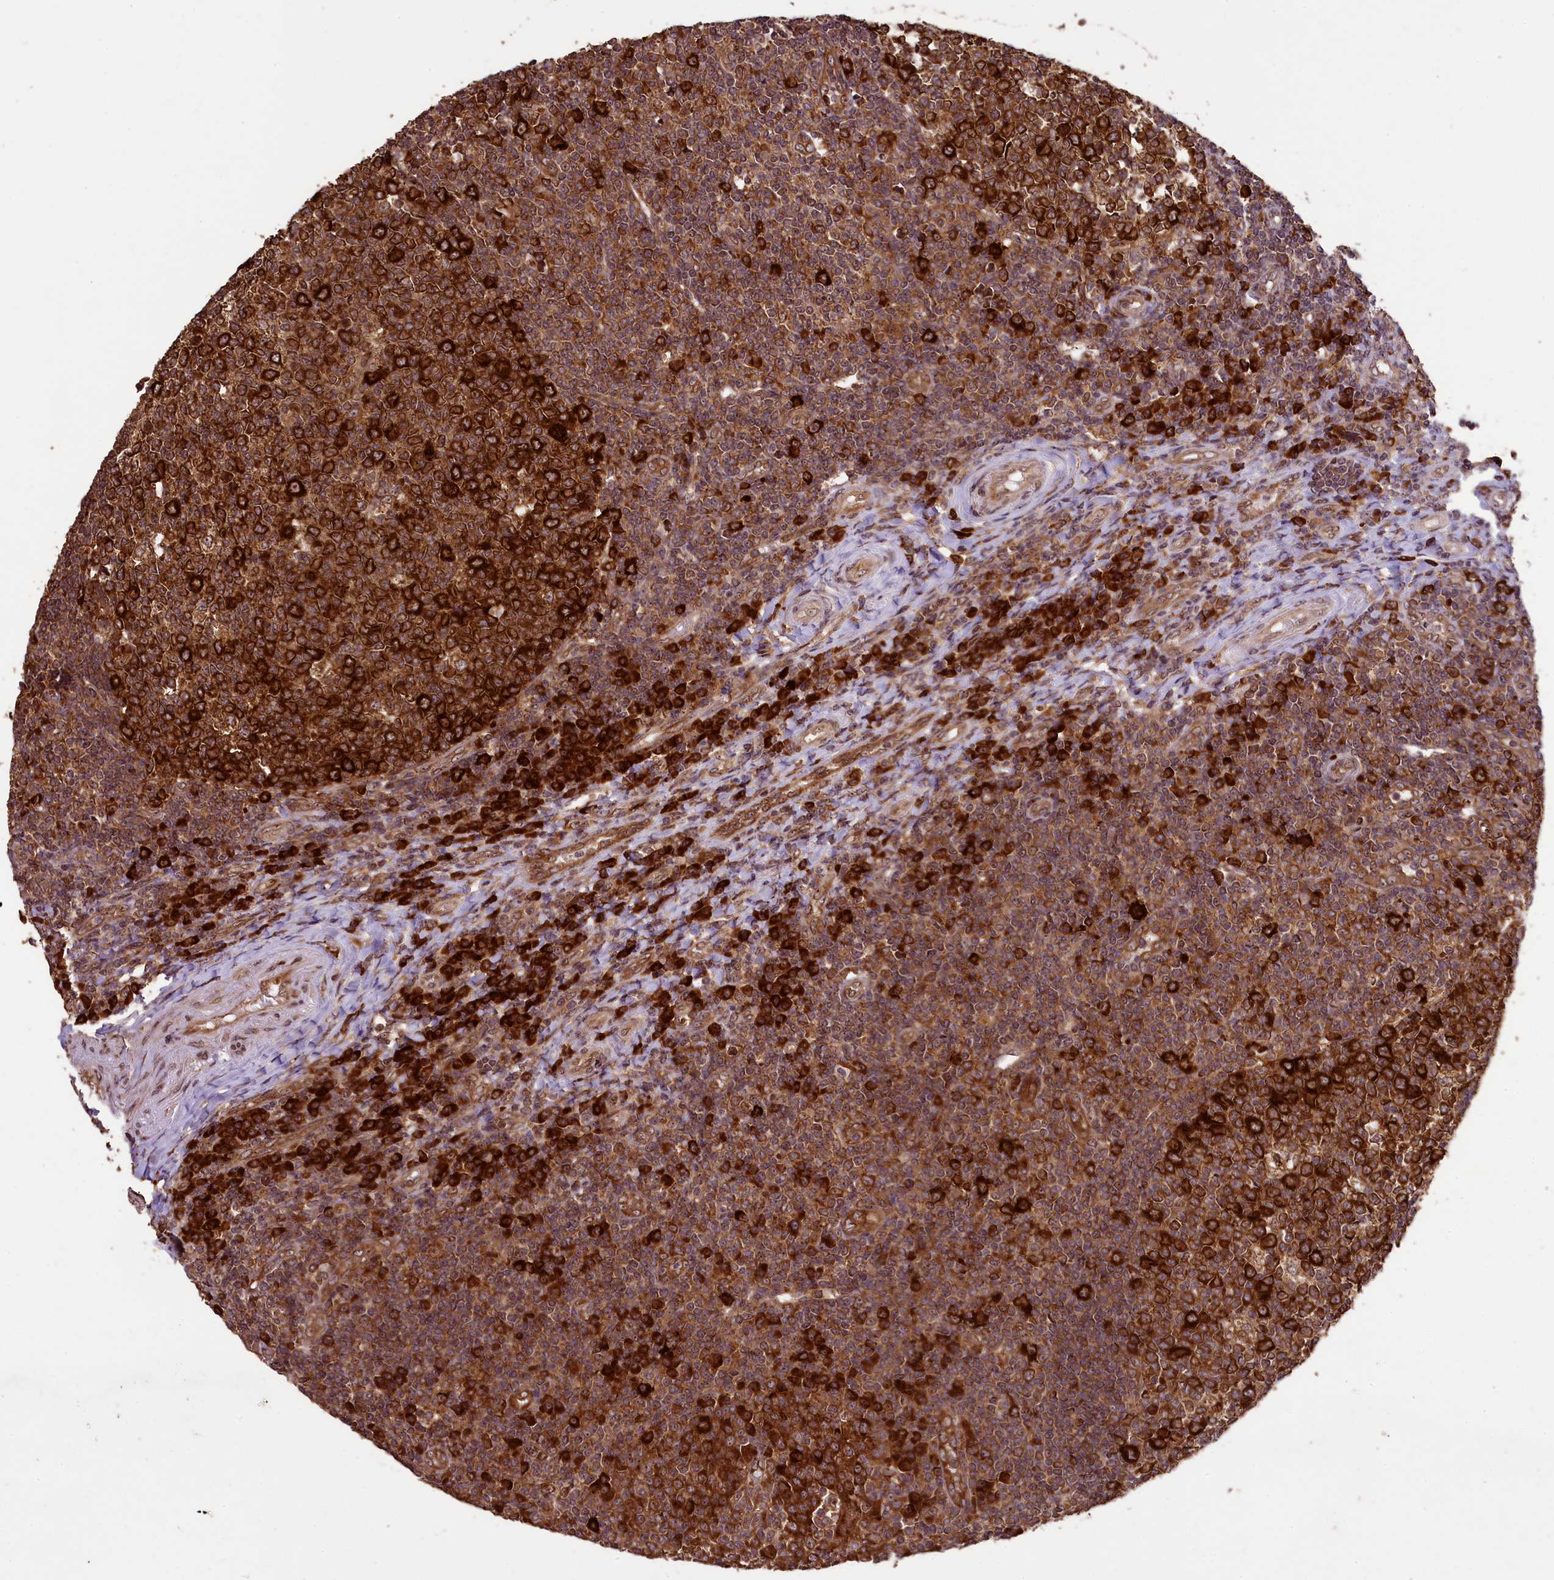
{"staining": {"intensity": "strong", "quantity": ">75%", "location": "cytoplasmic/membranous"}, "tissue": "tonsil", "cell_type": "Germinal center cells", "image_type": "normal", "snomed": [{"axis": "morphology", "description": "Normal tissue, NOS"}, {"axis": "topography", "description": "Tonsil"}], "caption": "High-power microscopy captured an immunohistochemistry (IHC) photomicrograph of unremarkable tonsil, revealing strong cytoplasmic/membranous staining in approximately >75% of germinal center cells.", "gene": "LARP4", "patient": {"sex": "female", "age": 19}}